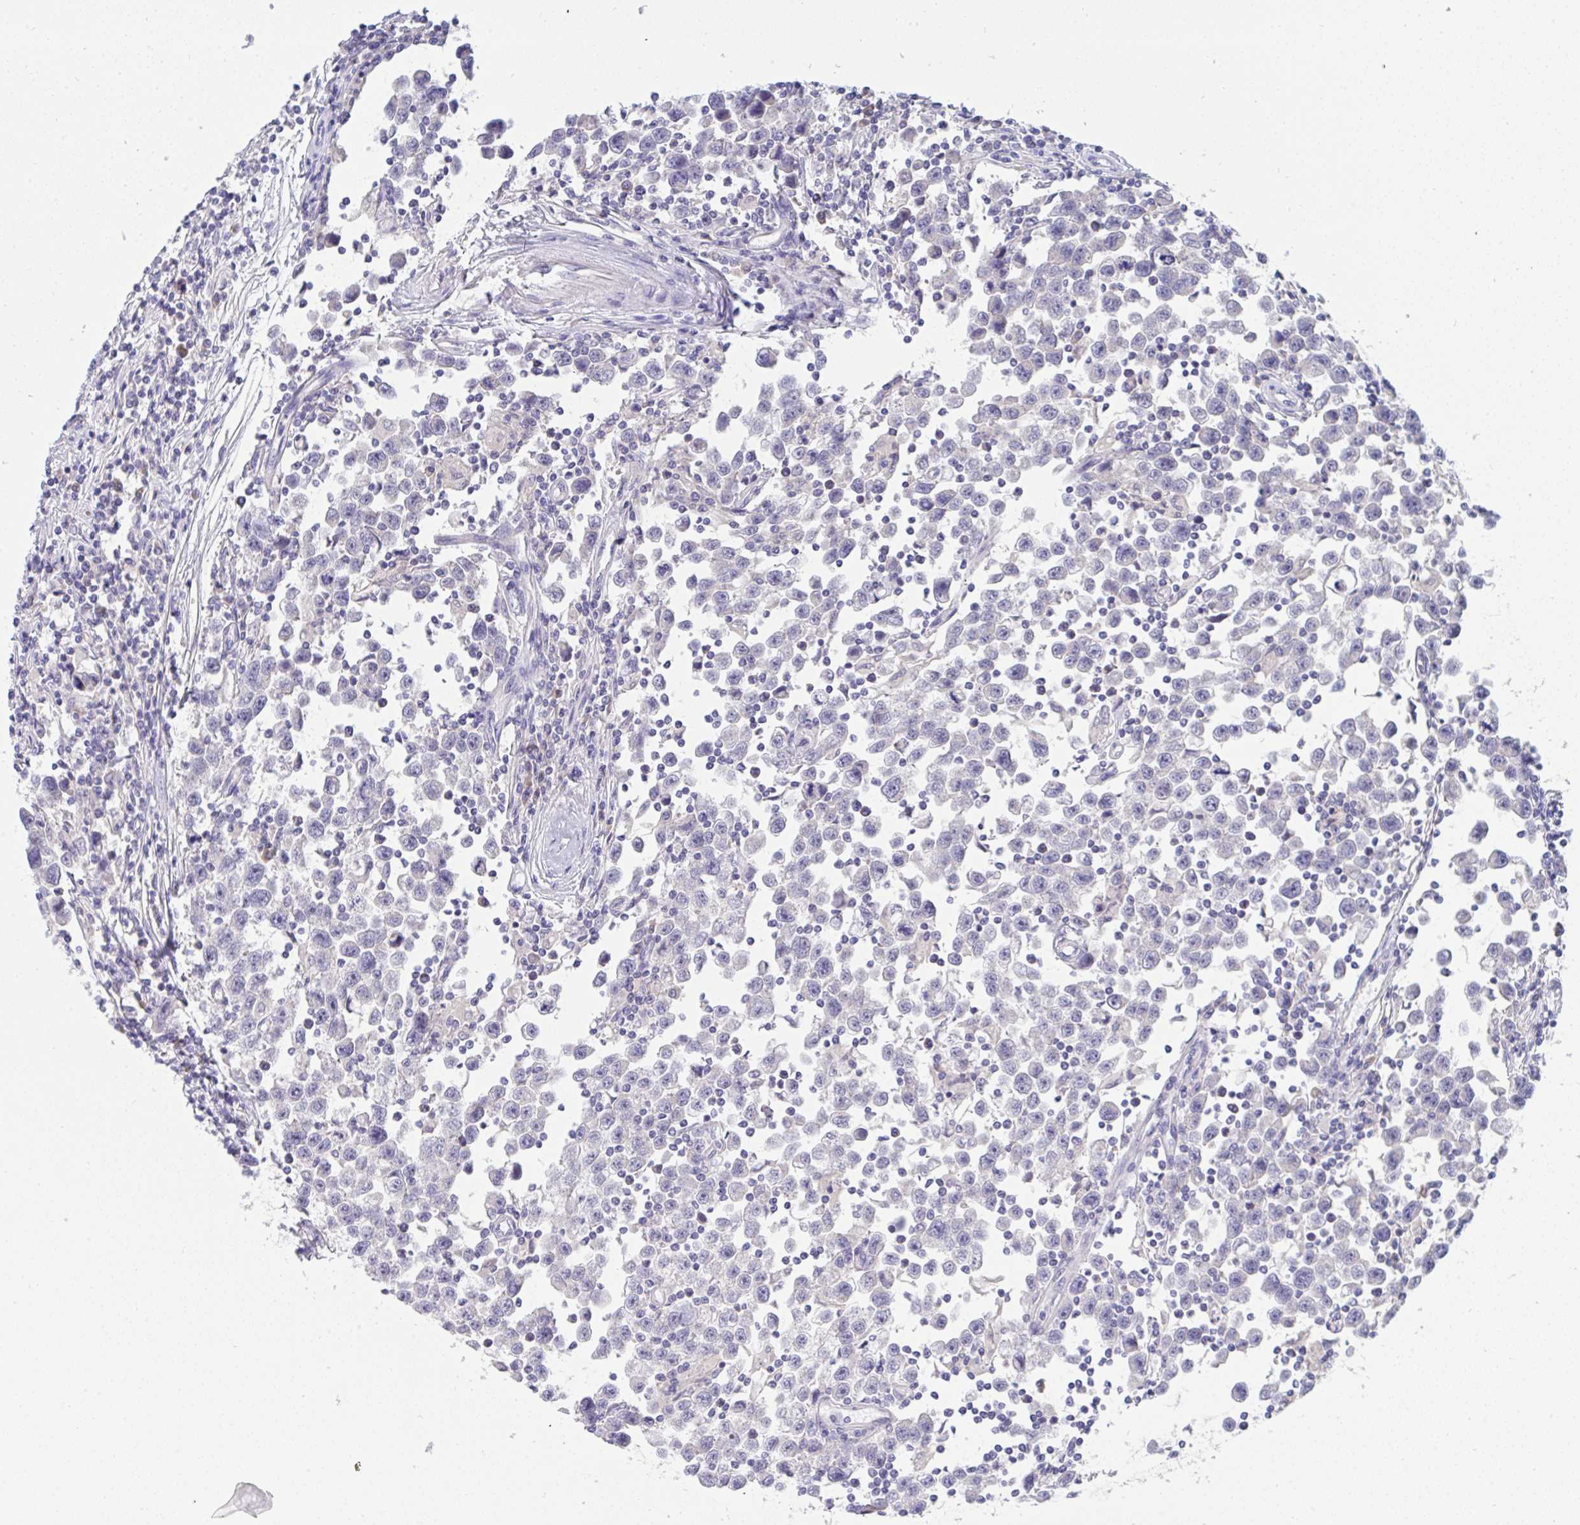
{"staining": {"intensity": "negative", "quantity": "none", "location": "none"}, "tissue": "testis cancer", "cell_type": "Tumor cells", "image_type": "cancer", "snomed": [{"axis": "morphology", "description": "Seminoma, NOS"}, {"axis": "topography", "description": "Testis"}], "caption": "This is a photomicrograph of immunohistochemistry (IHC) staining of seminoma (testis), which shows no expression in tumor cells.", "gene": "TMEM41A", "patient": {"sex": "male", "age": 31}}